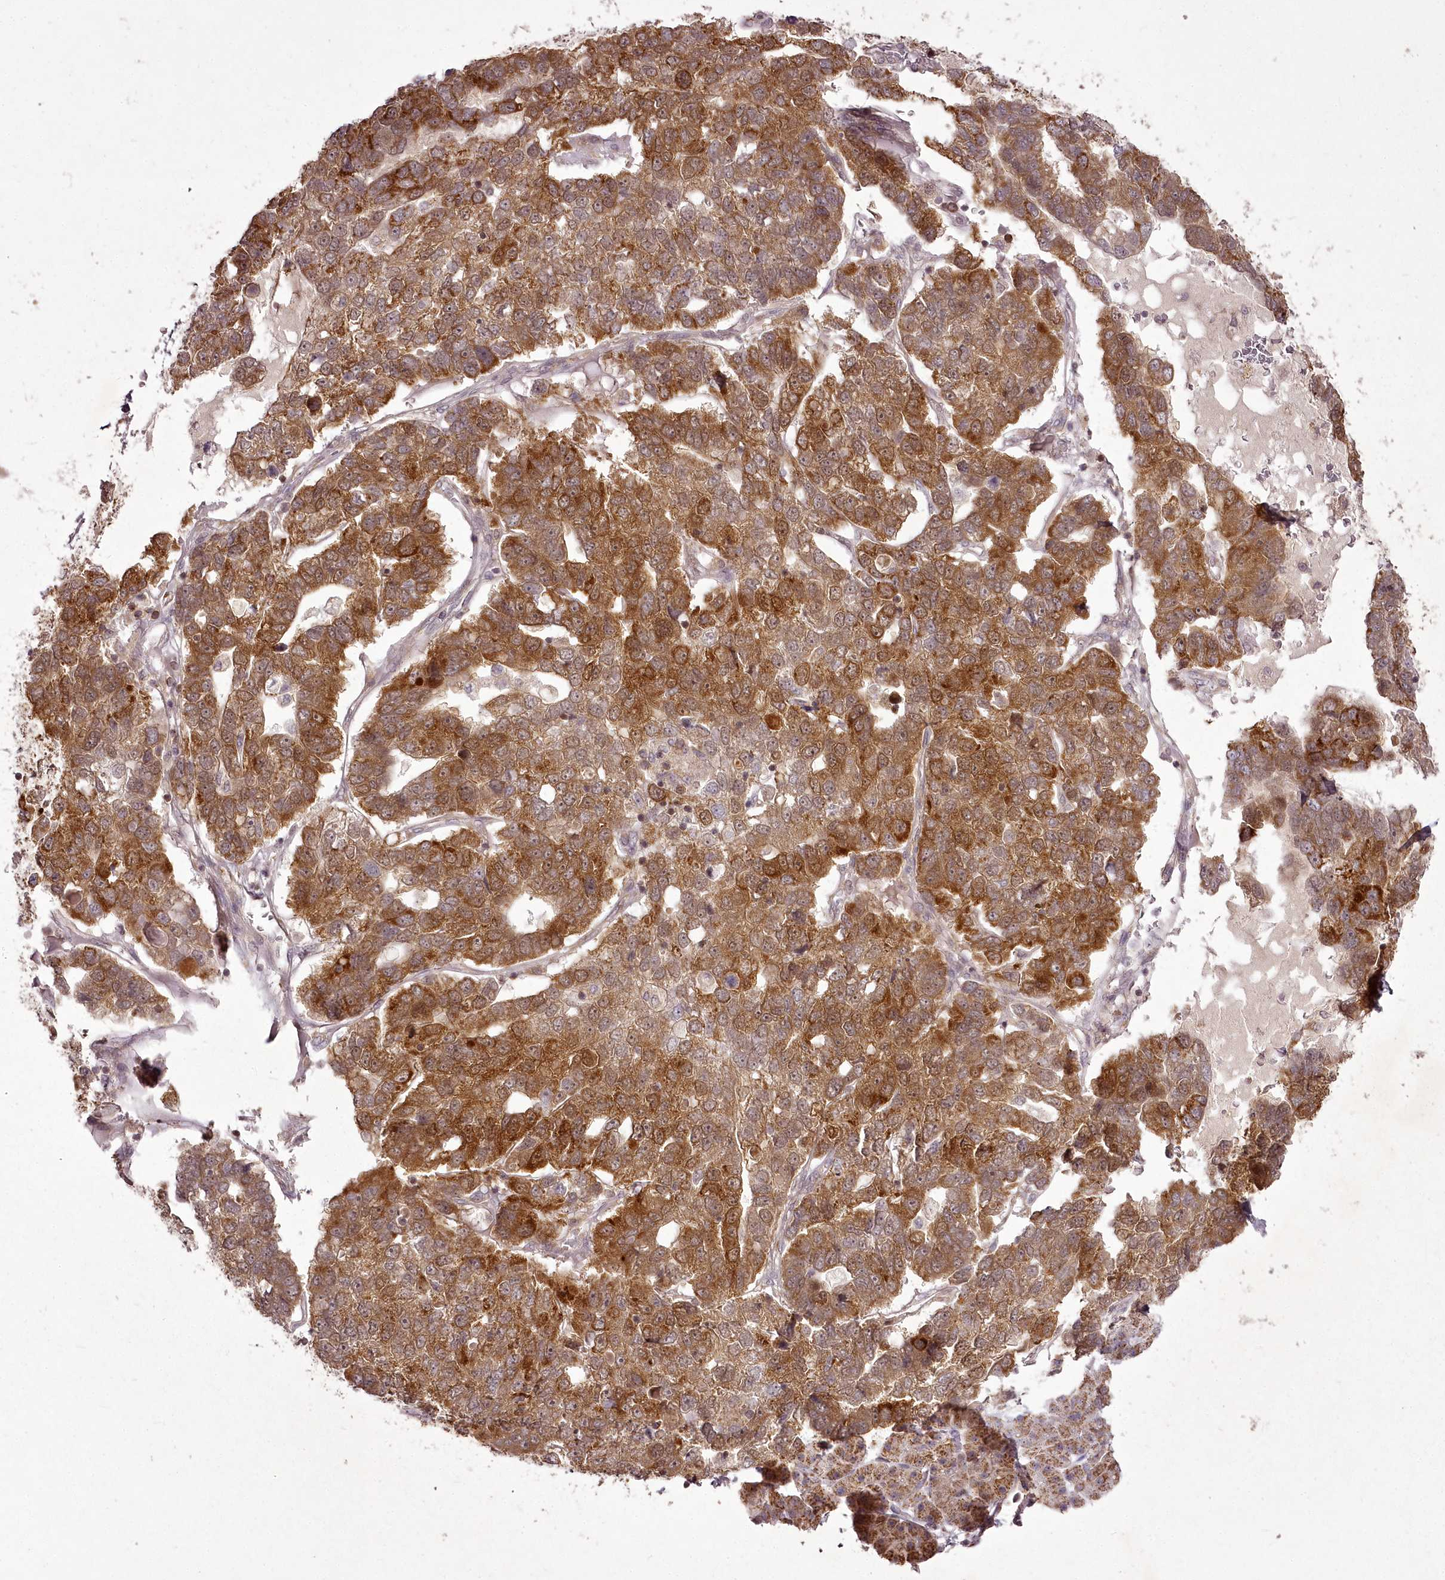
{"staining": {"intensity": "moderate", "quantity": ">75%", "location": "cytoplasmic/membranous"}, "tissue": "pancreatic cancer", "cell_type": "Tumor cells", "image_type": "cancer", "snomed": [{"axis": "morphology", "description": "Adenocarcinoma, NOS"}, {"axis": "topography", "description": "Pancreas"}], "caption": "Brown immunohistochemical staining in human pancreatic cancer (adenocarcinoma) shows moderate cytoplasmic/membranous positivity in approximately >75% of tumor cells.", "gene": "CHCHD2", "patient": {"sex": "female", "age": 61}}